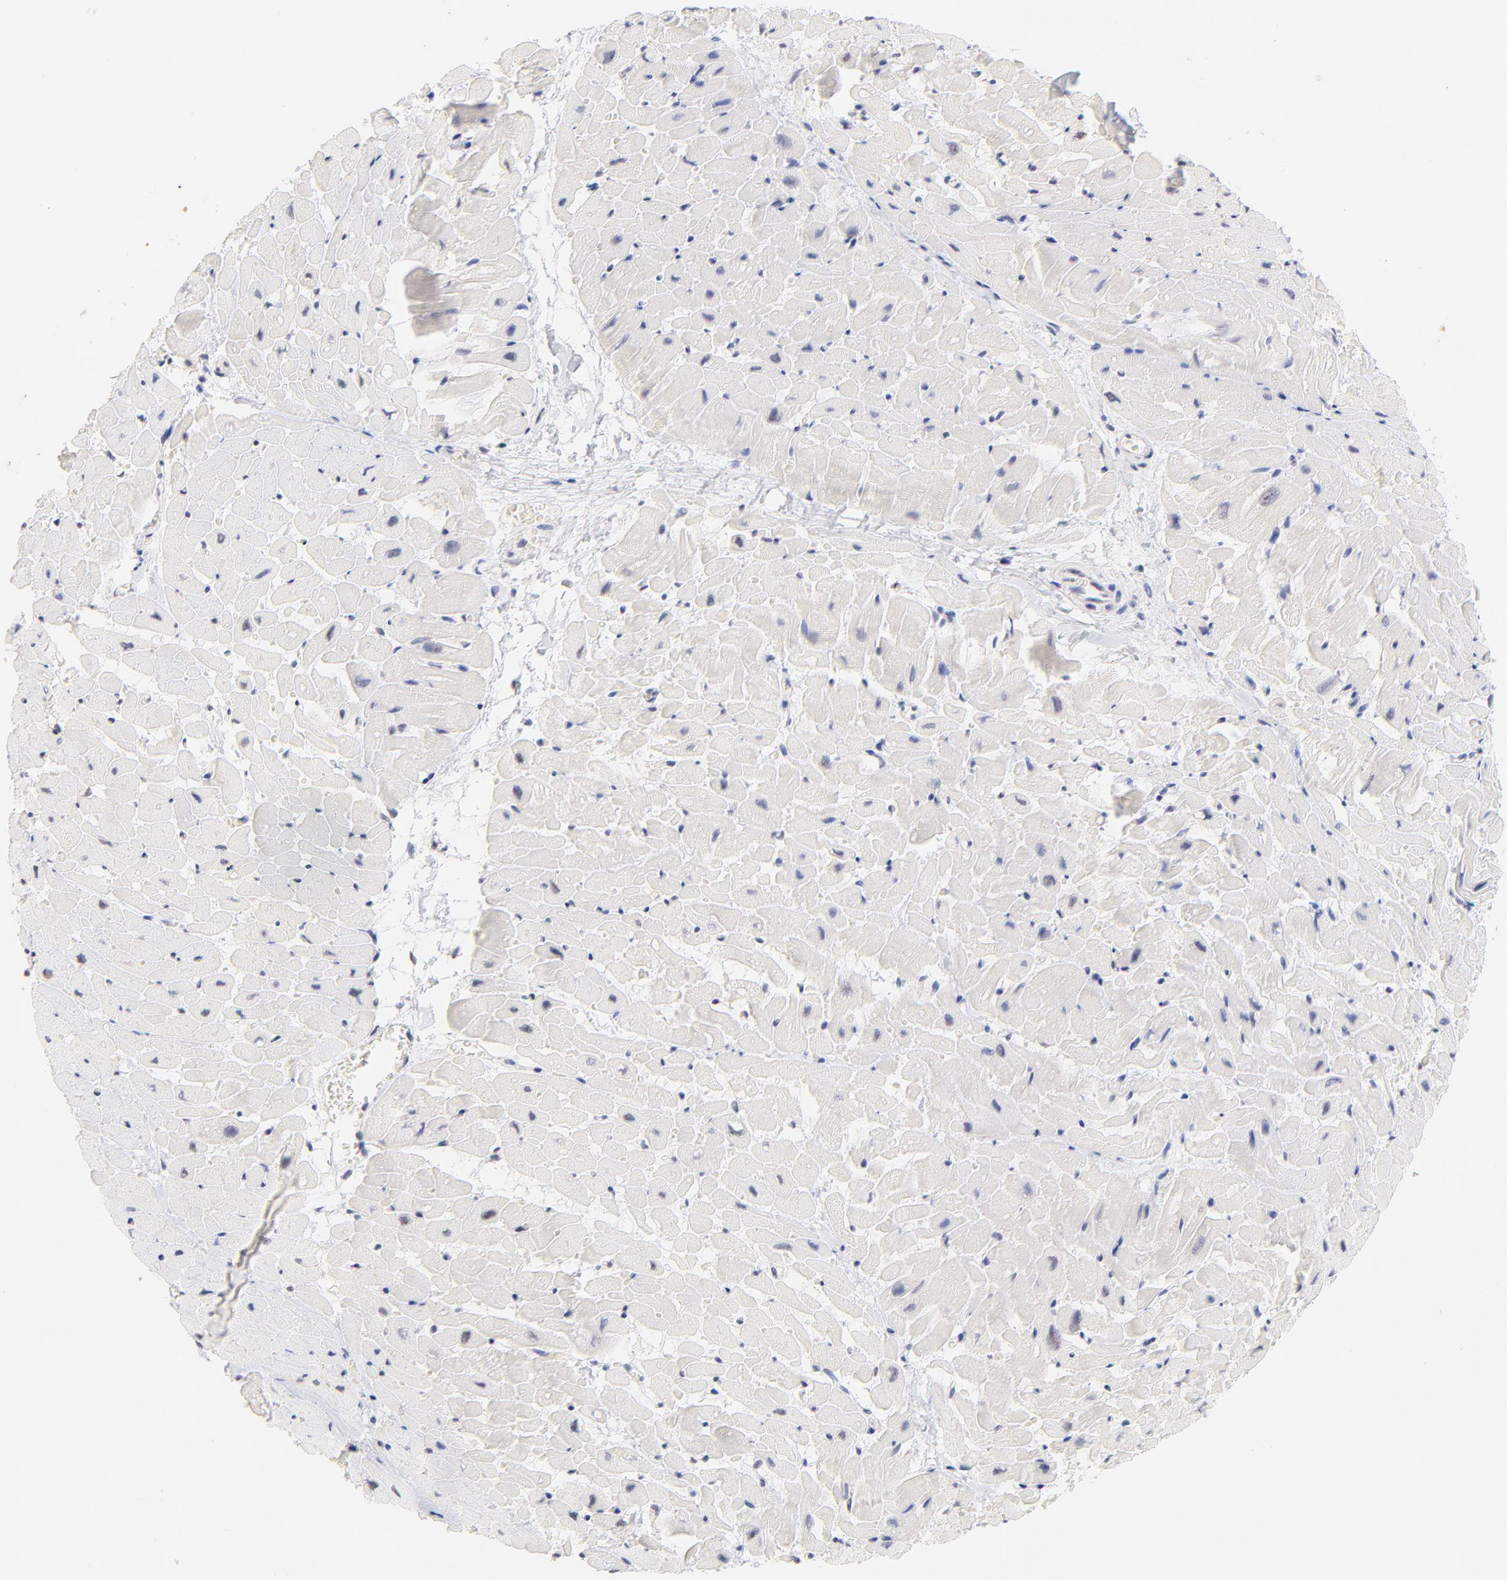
{"staining": {"intensity": "negative", "quantity": "none", "location": "none"}, "tissue": "heart muscle", "cell_type": "Cardiomyocytes", "image_type": "normal", "snomed": [{"axis": "morphology", "description": "Normal tissue, NOS"}, {"axis": "topography", "description": "Heart"}], "caption": "Protein analysis of benign heart muscle shows no significant expression in cardiomyocytes. The staining is performed using DAB (3,3'-diaminobenzidine) brown chromogen with nuclei counter-stained in using hematoxylin.", "gene": "ZNF74", "patient": {"sex": "male", "age": 45}}